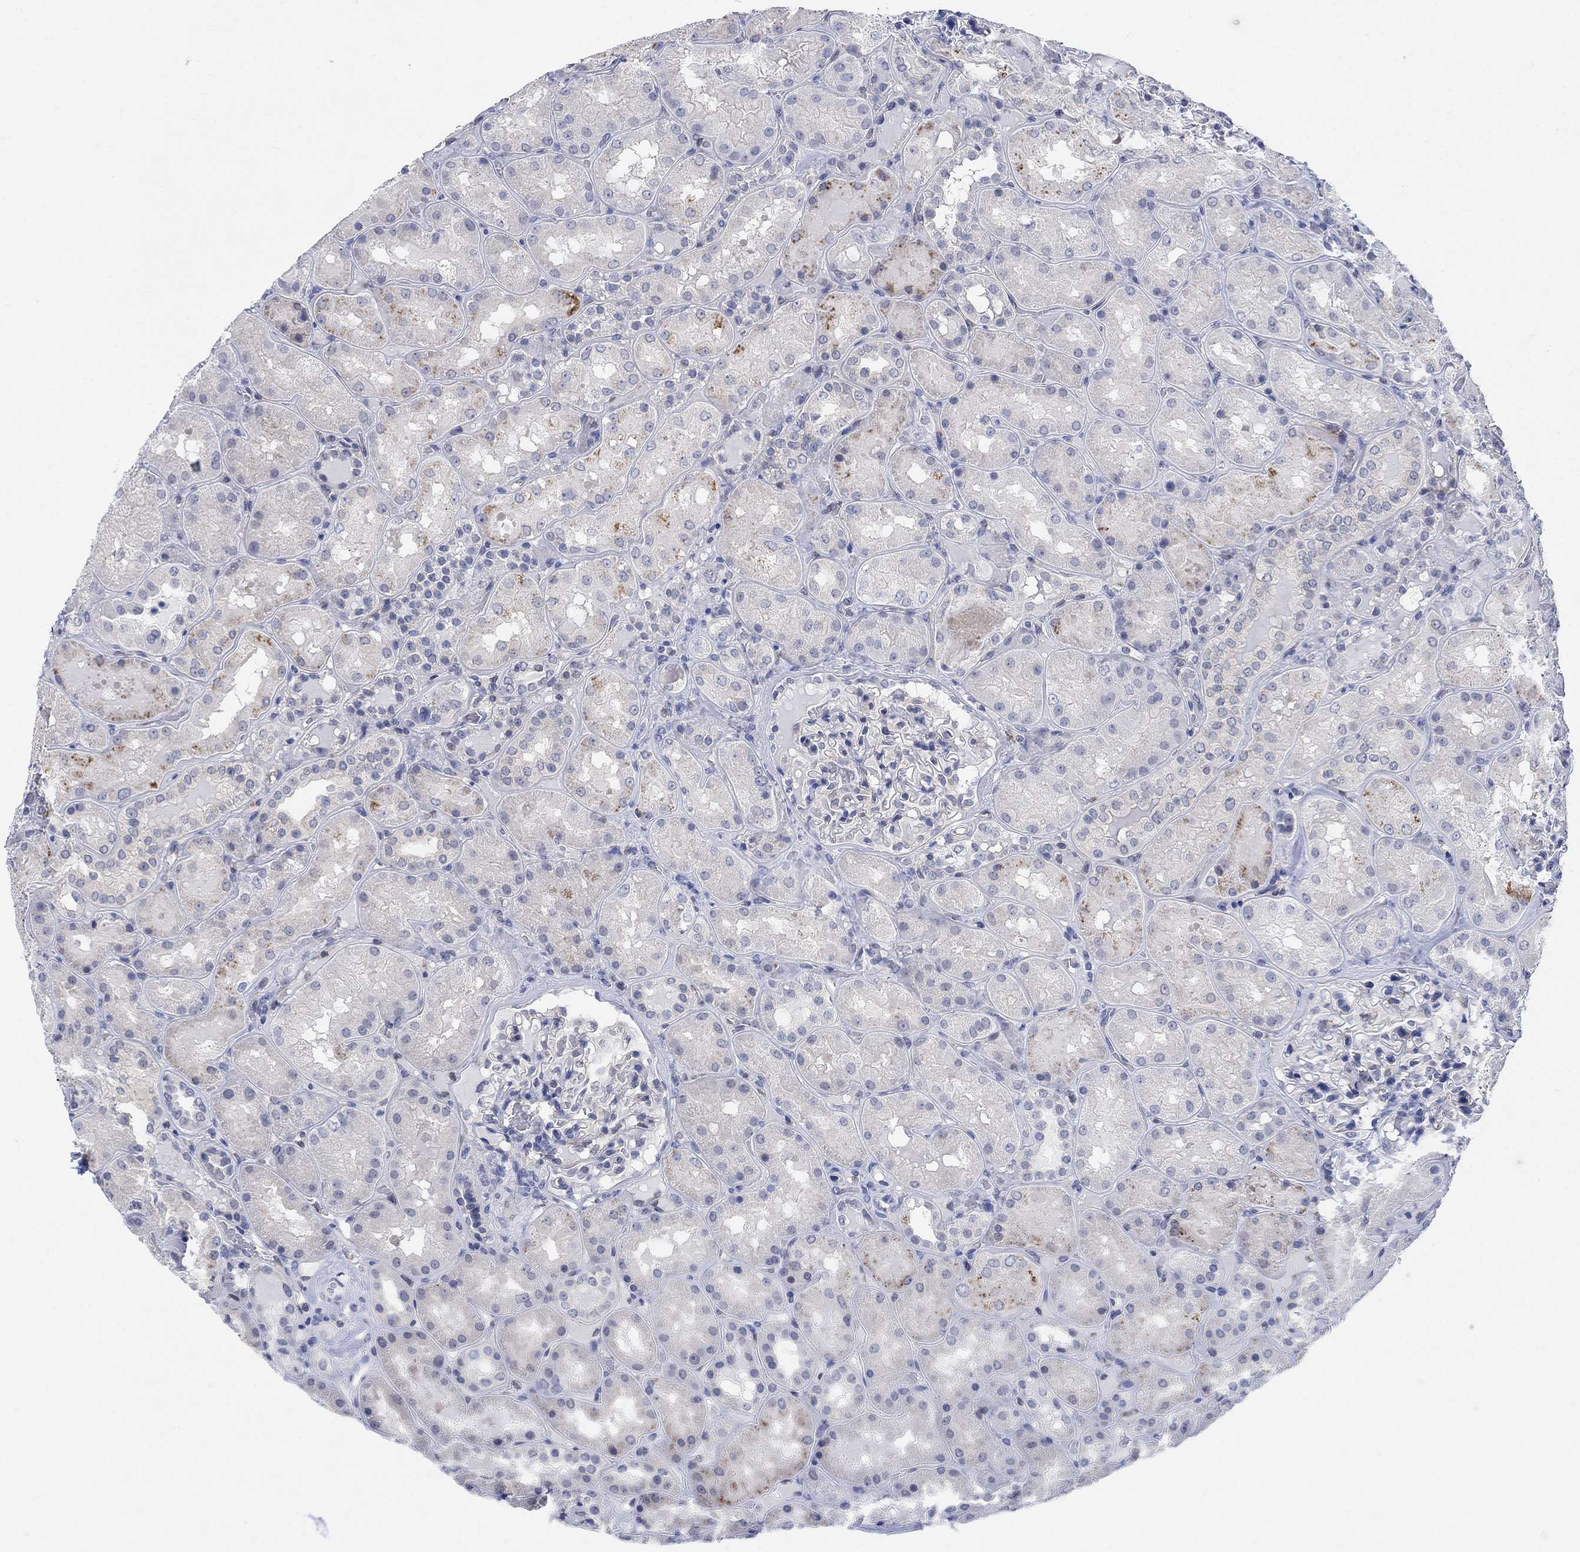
{"staining": {"intensity": "negative", "quantity": "none", "location": "none"}, "tissue": "kidney", "cell_type": "Cells in glomeruli", "image_type": "normal", "snomed": [{"axis": "morphology", "description": "Normal tissue, NOS"}, {"axis": "topography", "description": "Kidney"}], "caption": "Immunohistochemistry (IHC) of benign kidney demonstrates no staining in cells in glomeruli. The staining was performed using DAB to visualize the protein expression in brown, while the nuclei were stained in blue with hematoxylin (Magnification: 20x).", "gene": "PHF21B", "patient": {"sex": "male", "age": 73}}